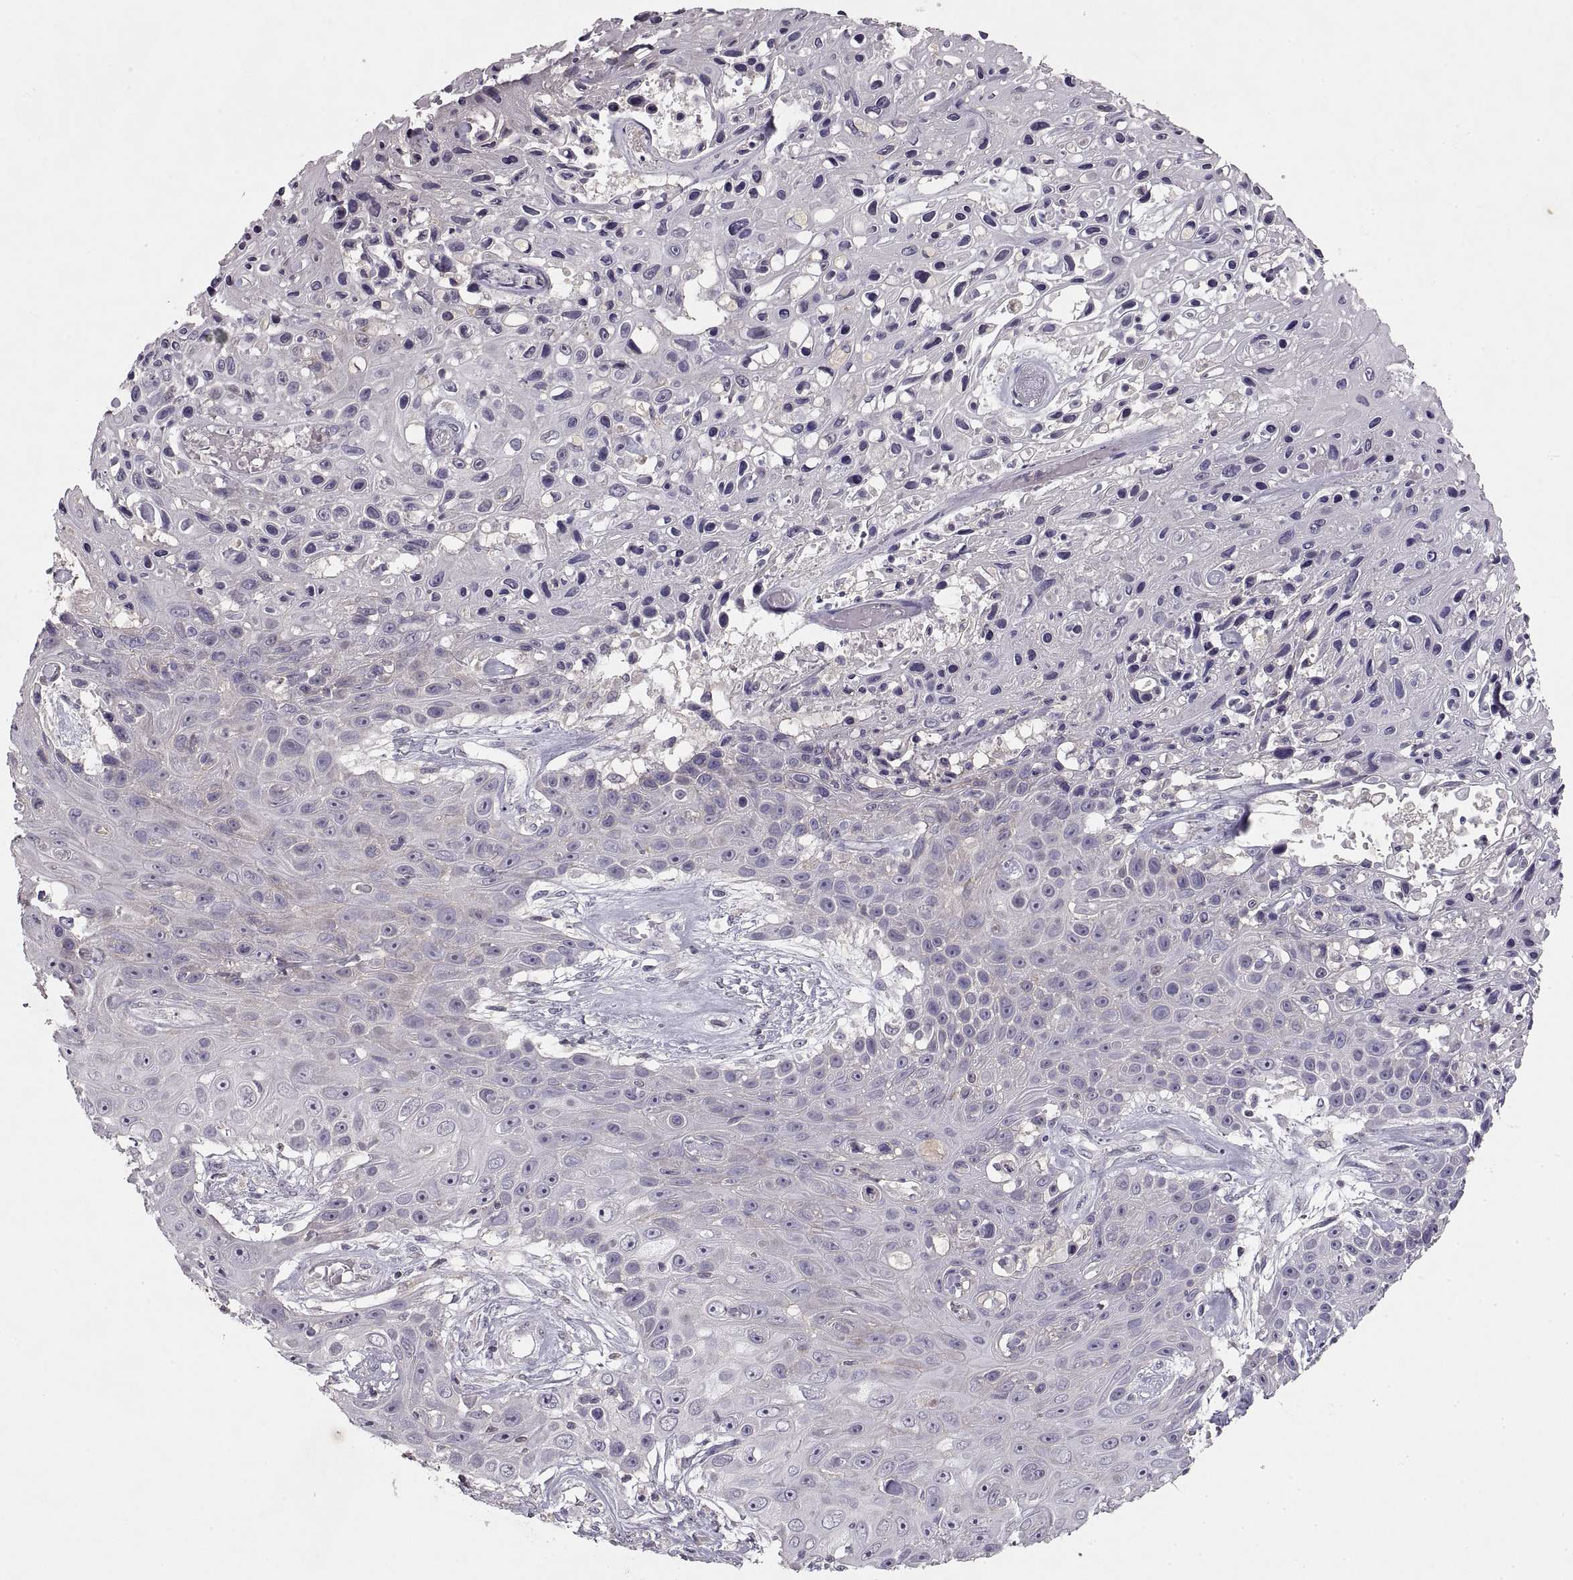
{"staining": {"intensity": "negative", "quantity": "none", "location": "none"}, "tissue": "skin cancer", "cell_type": "Tumor cells", "image_type": "cancer", "snomed": [{"axis": "morphology", "description": "Squamous cell carcinoma, NOS"}, {"axis": "topography", "description": "Skin"}], "caption": "IHC of skin squamous cell carcinoma exhibits no positivity in tumor cells.", "gene": "ADAM11", "patient": {"sex": "male", "age": 82}}